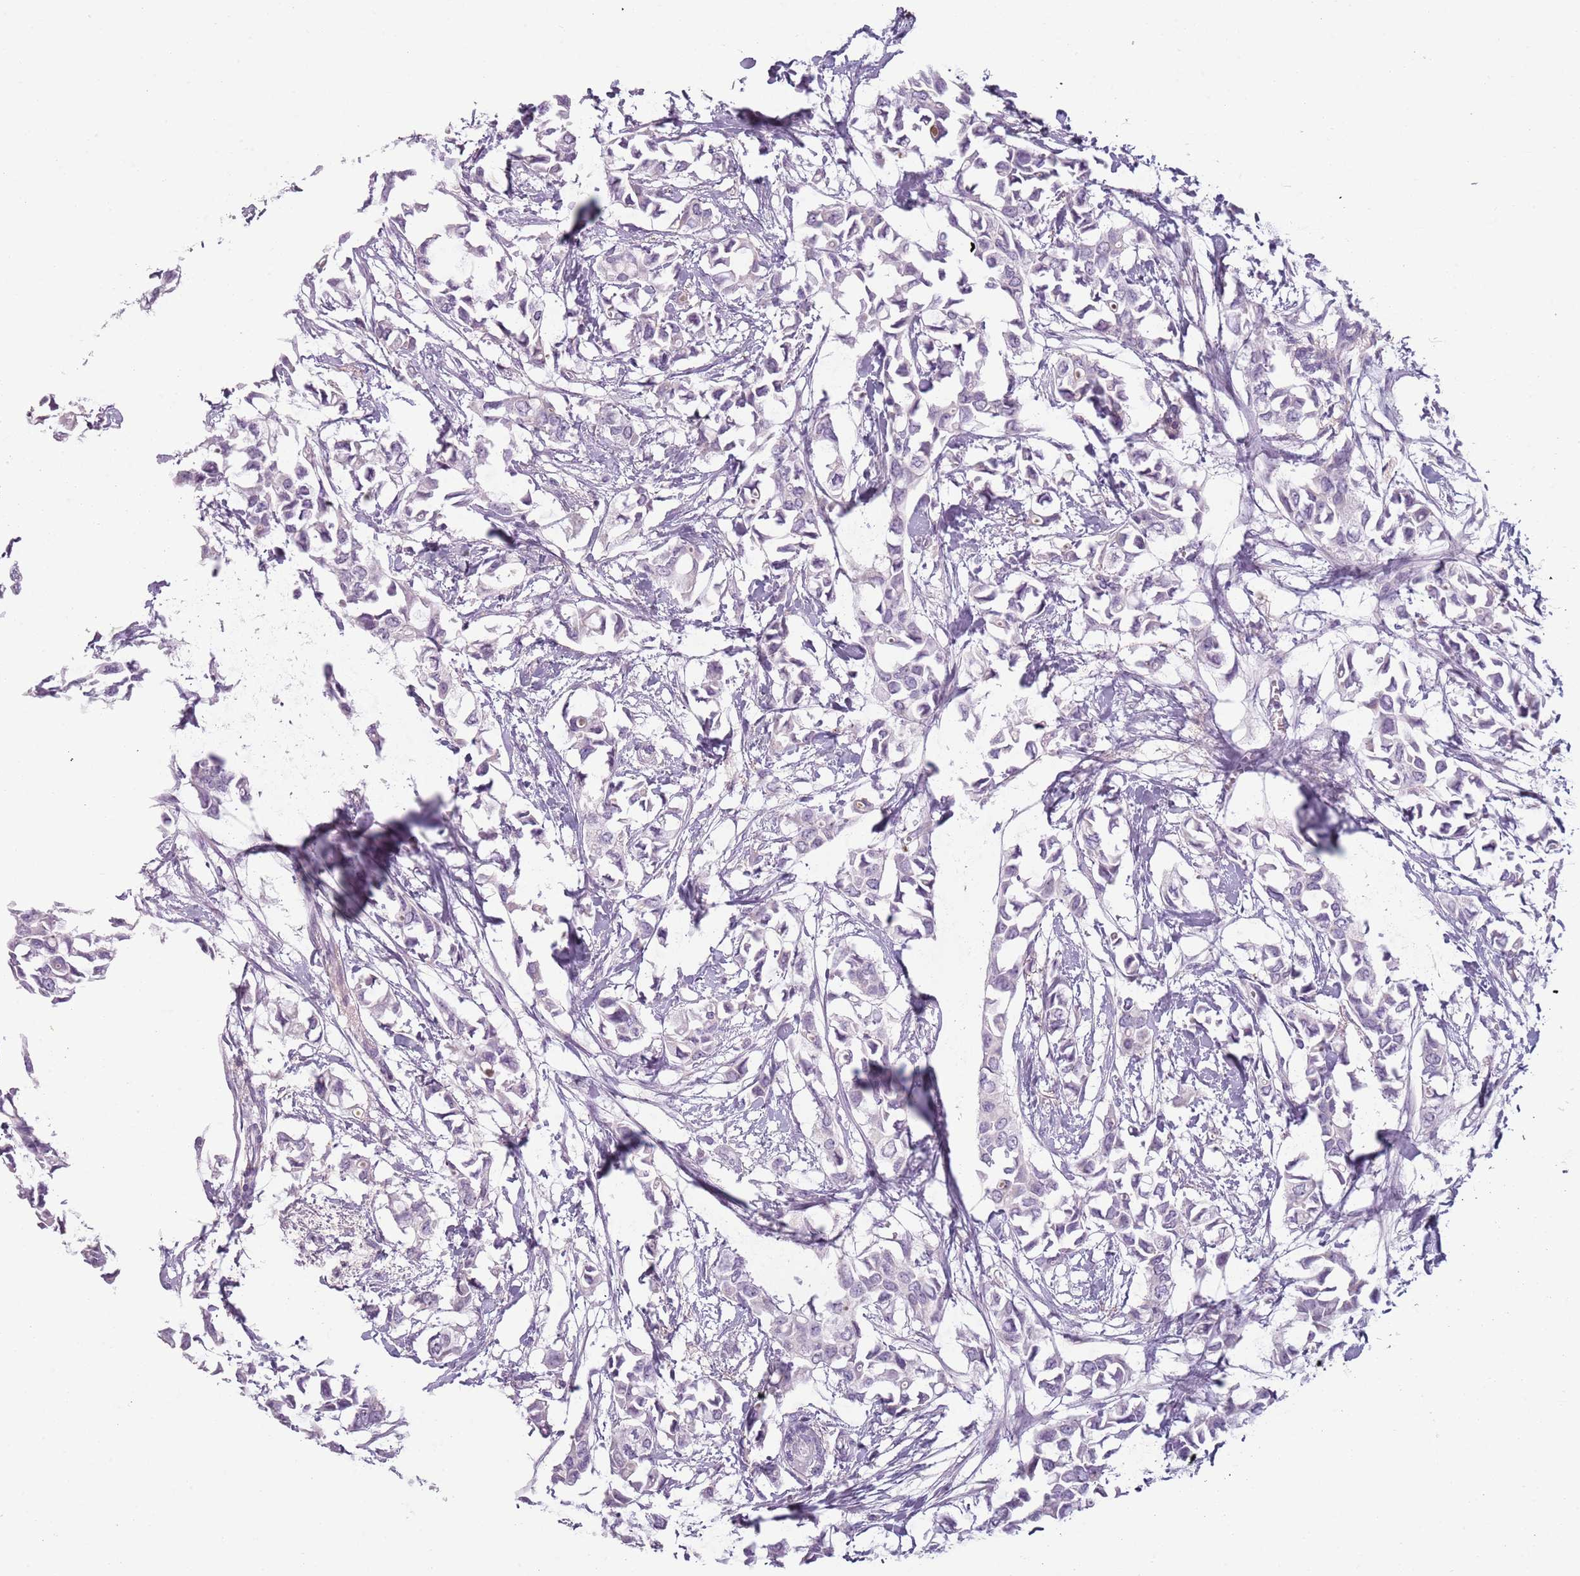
{"staining": {"intensity": "negative", "quantity": "none", "location": "none"}, "tissue": "breast cancer", "cell_type": "Tumor cells", "image_type": "cancer", "snomed": [{"axis": "morphology", "description": "Duct carcinoma"}, {"axis": "topography", "description": "Breast"}], "caption": "Immunohistochemistry of human infiltrating ductal carcinoma (breast) shows no staining in tumor cells.", "gene": "MEGF8", "patient": {"sex": "female", "age": 41}}